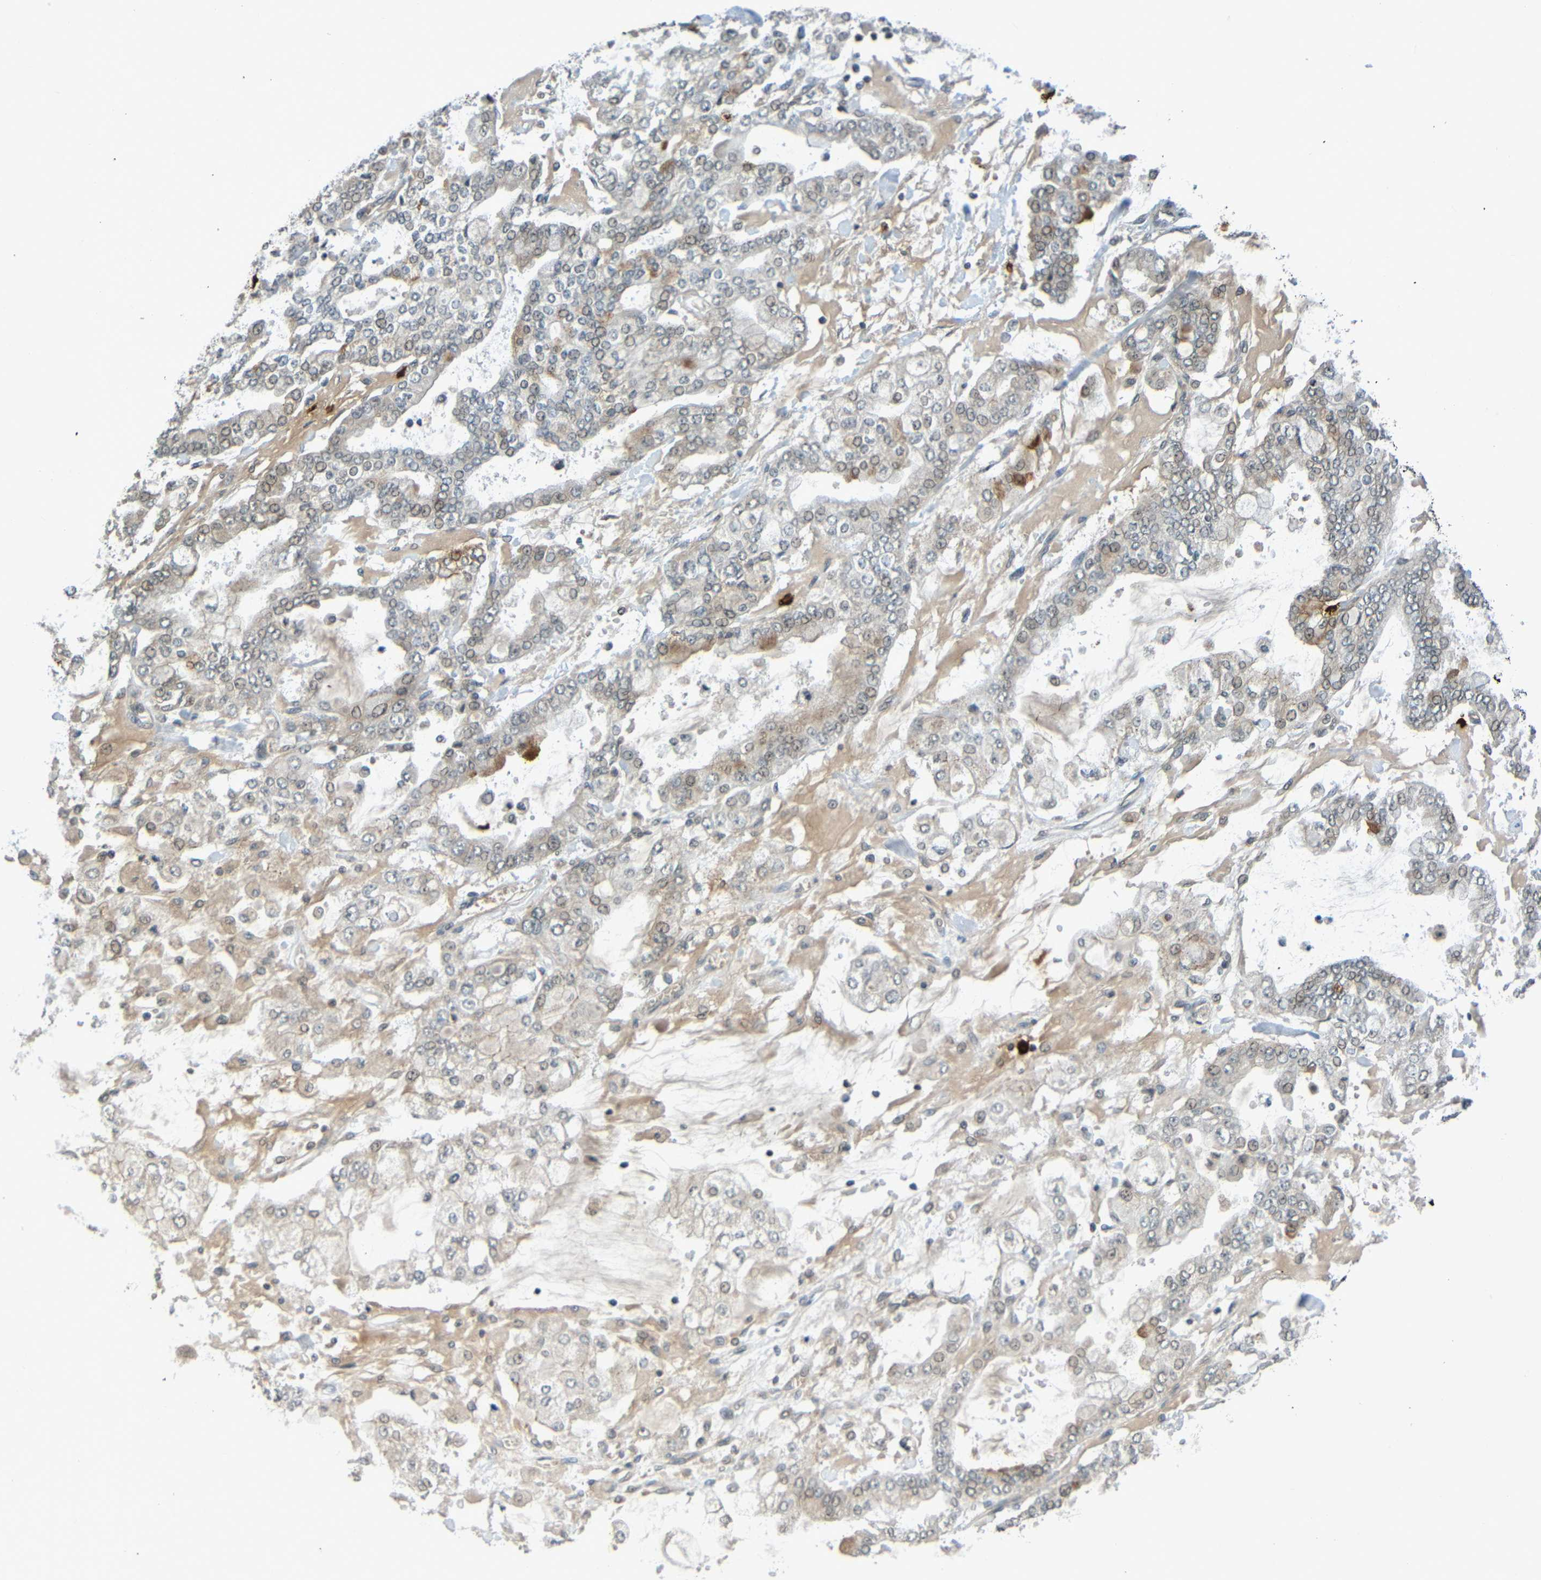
{"staining": {"intensity": "moderate", "quantity": "25%-75%", "location": "cytoplasmic/membranous,nuclear"}, "tissue": "stomach cancer", "cell_type": "Tumor cells", "image_type": "cancer", "snomed": [{"axis": "morphology", "description": "Normal tissue, NOS"}, {"axis": "morphology", "description": "Adenocarcinoma, NOS"}, {"axis": "topography", "description": "Stomach, upper"}, {"axis": "topography", "description": "Stomach"}], "caption": "Protein staining of stomach cancer tissue exhibits moderate cytoplasmic/membranous and nuclear staining in about 25%-75% of tumor cells. (Stains: DAB (3,3'-diaminobenzidine) in brown, nuclei in blue, Microscopy: brightfield microscopy at high magnification).", "gene": "C3AR1", "patient": {"sex": "male", "age": 76}}